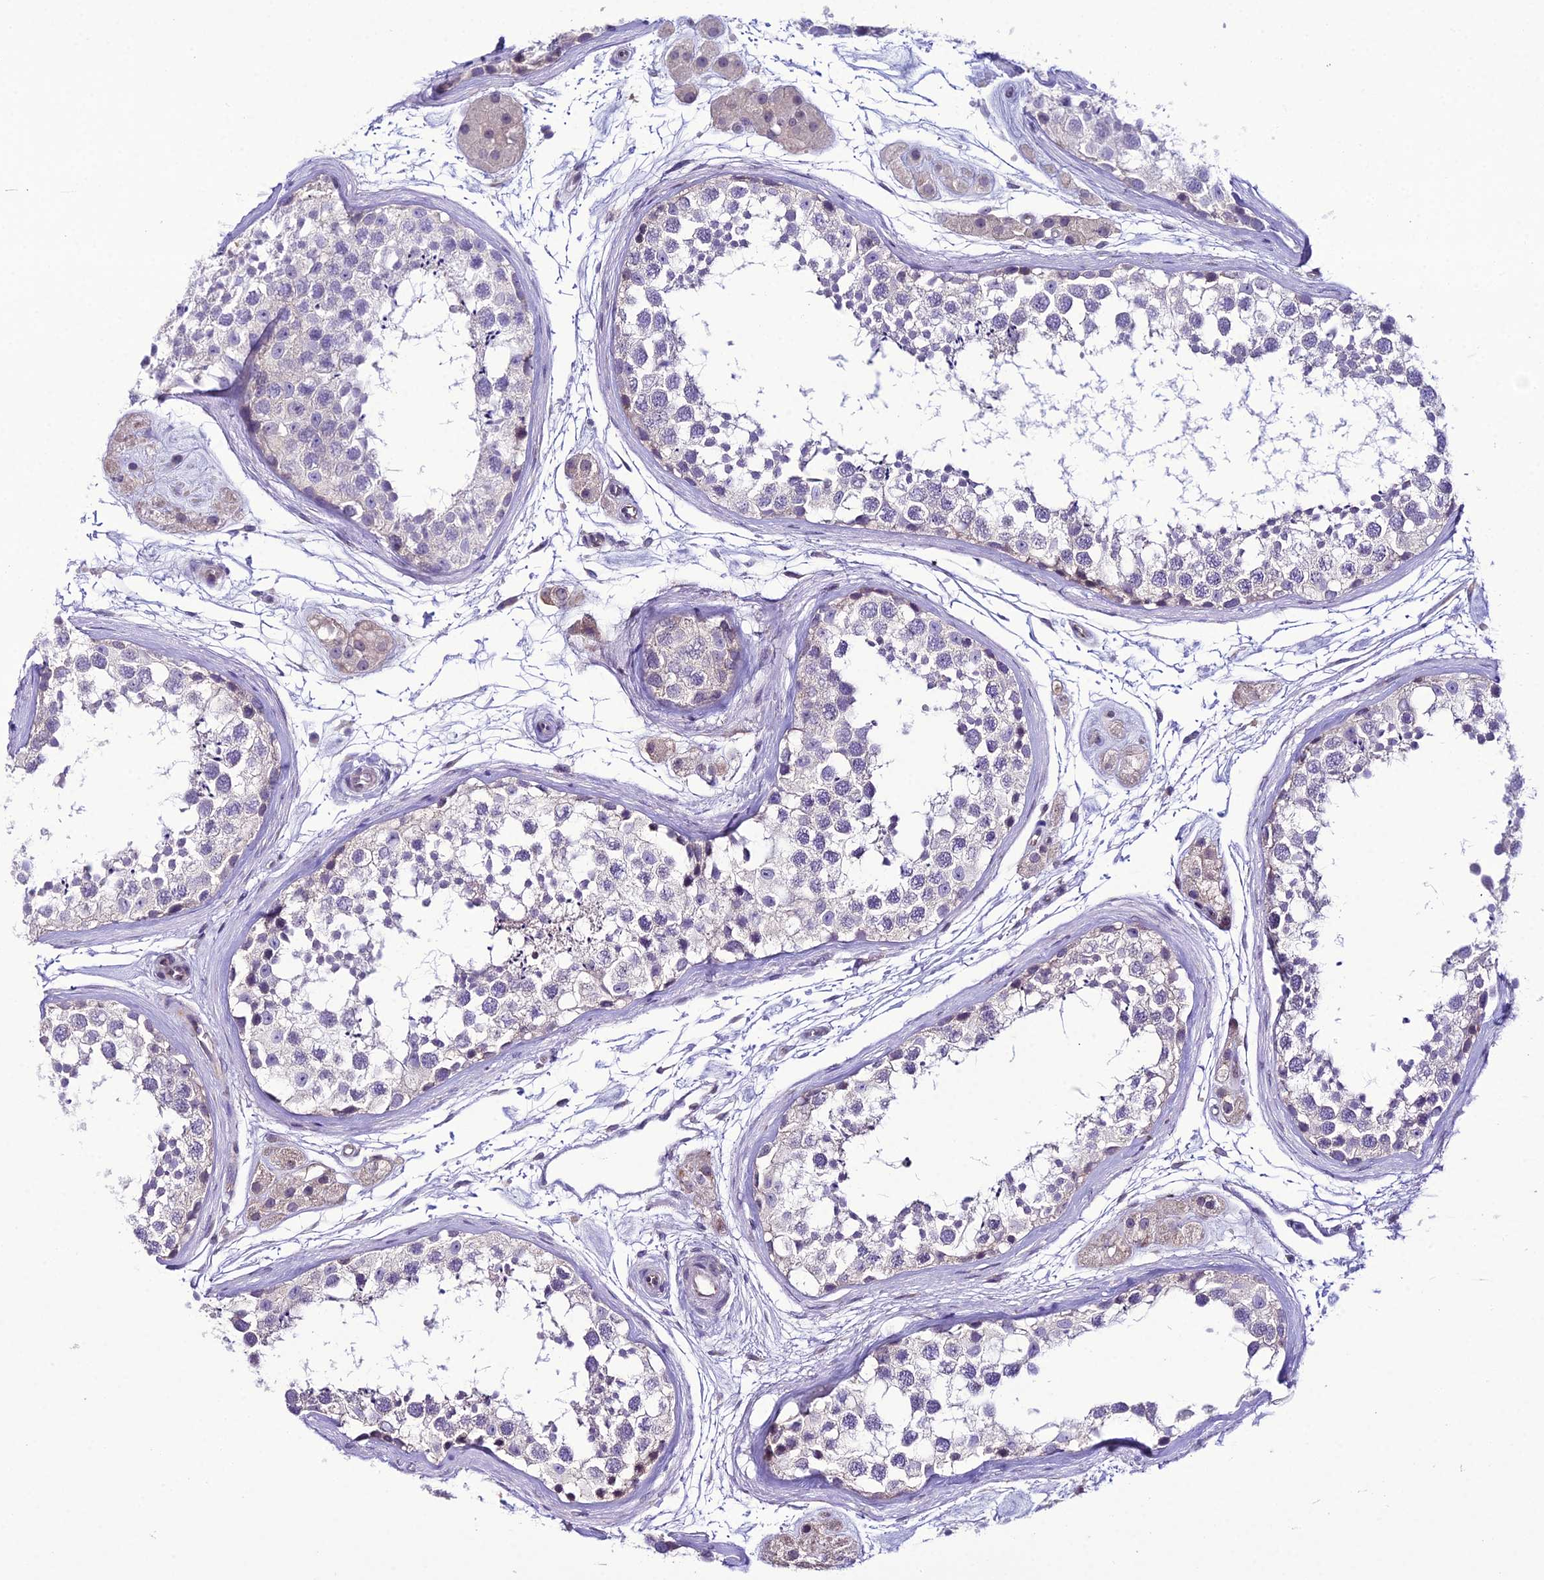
{"staining": {"intensity": "negative", "quantity": "none", "location": "none"}, "tissue": "testis", "cell_type": "Cells in seminiferous ducts", "image_type": "normal", "snomed": [{"axis": "morphology", "description": "Normal tissue, NOS"}, {"axis": "topography", "description": "Testis"}], "caption": "This is an immunohistochemistry (IHC) histopathology image of benign human testis. There is no expression in cells in seminiferous ducts.", "gene": "RPS26", "patient": {"sex": "male", "age": 56}}